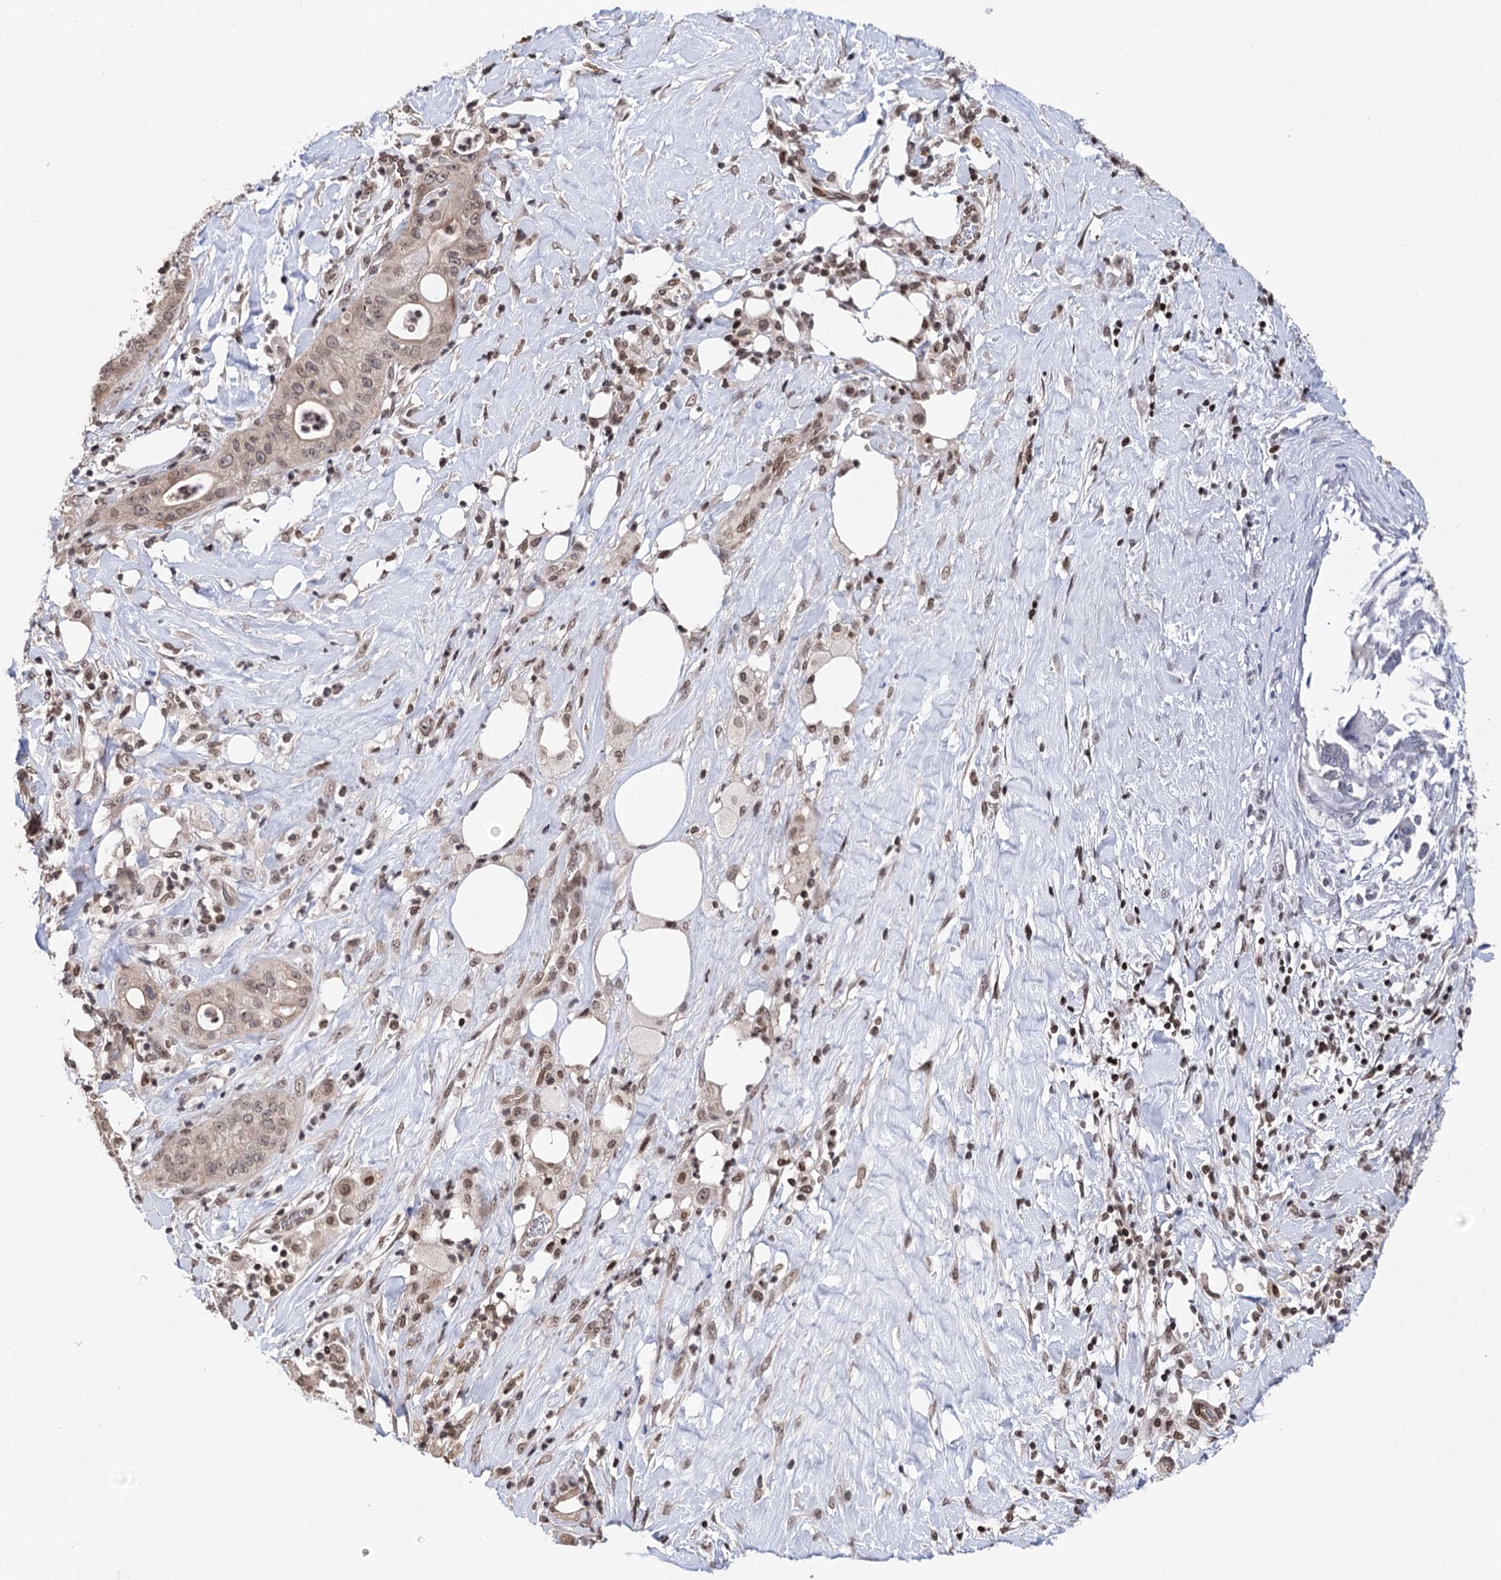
{"staining": {"intensity": "weak", "quantity": ">75%", "location": "nuclear"}, "tissue": "pancreatic cancer", "cell_type": "Tumor cells", "image_type": "cancer", "snomed": [{"axis": "morphology", "description": "Adenocarcinoma, NOS"}, {"axis": "topography", "description": "Pancreas"}], "caption": "IHC of human pancreatic cancer (adenocarcinoma) reveals low levels of weak nuclear expression in approximately >75% of tumor cells.", "gene": "CCDC77", "patient": {"sex": "male", "age": 58}}